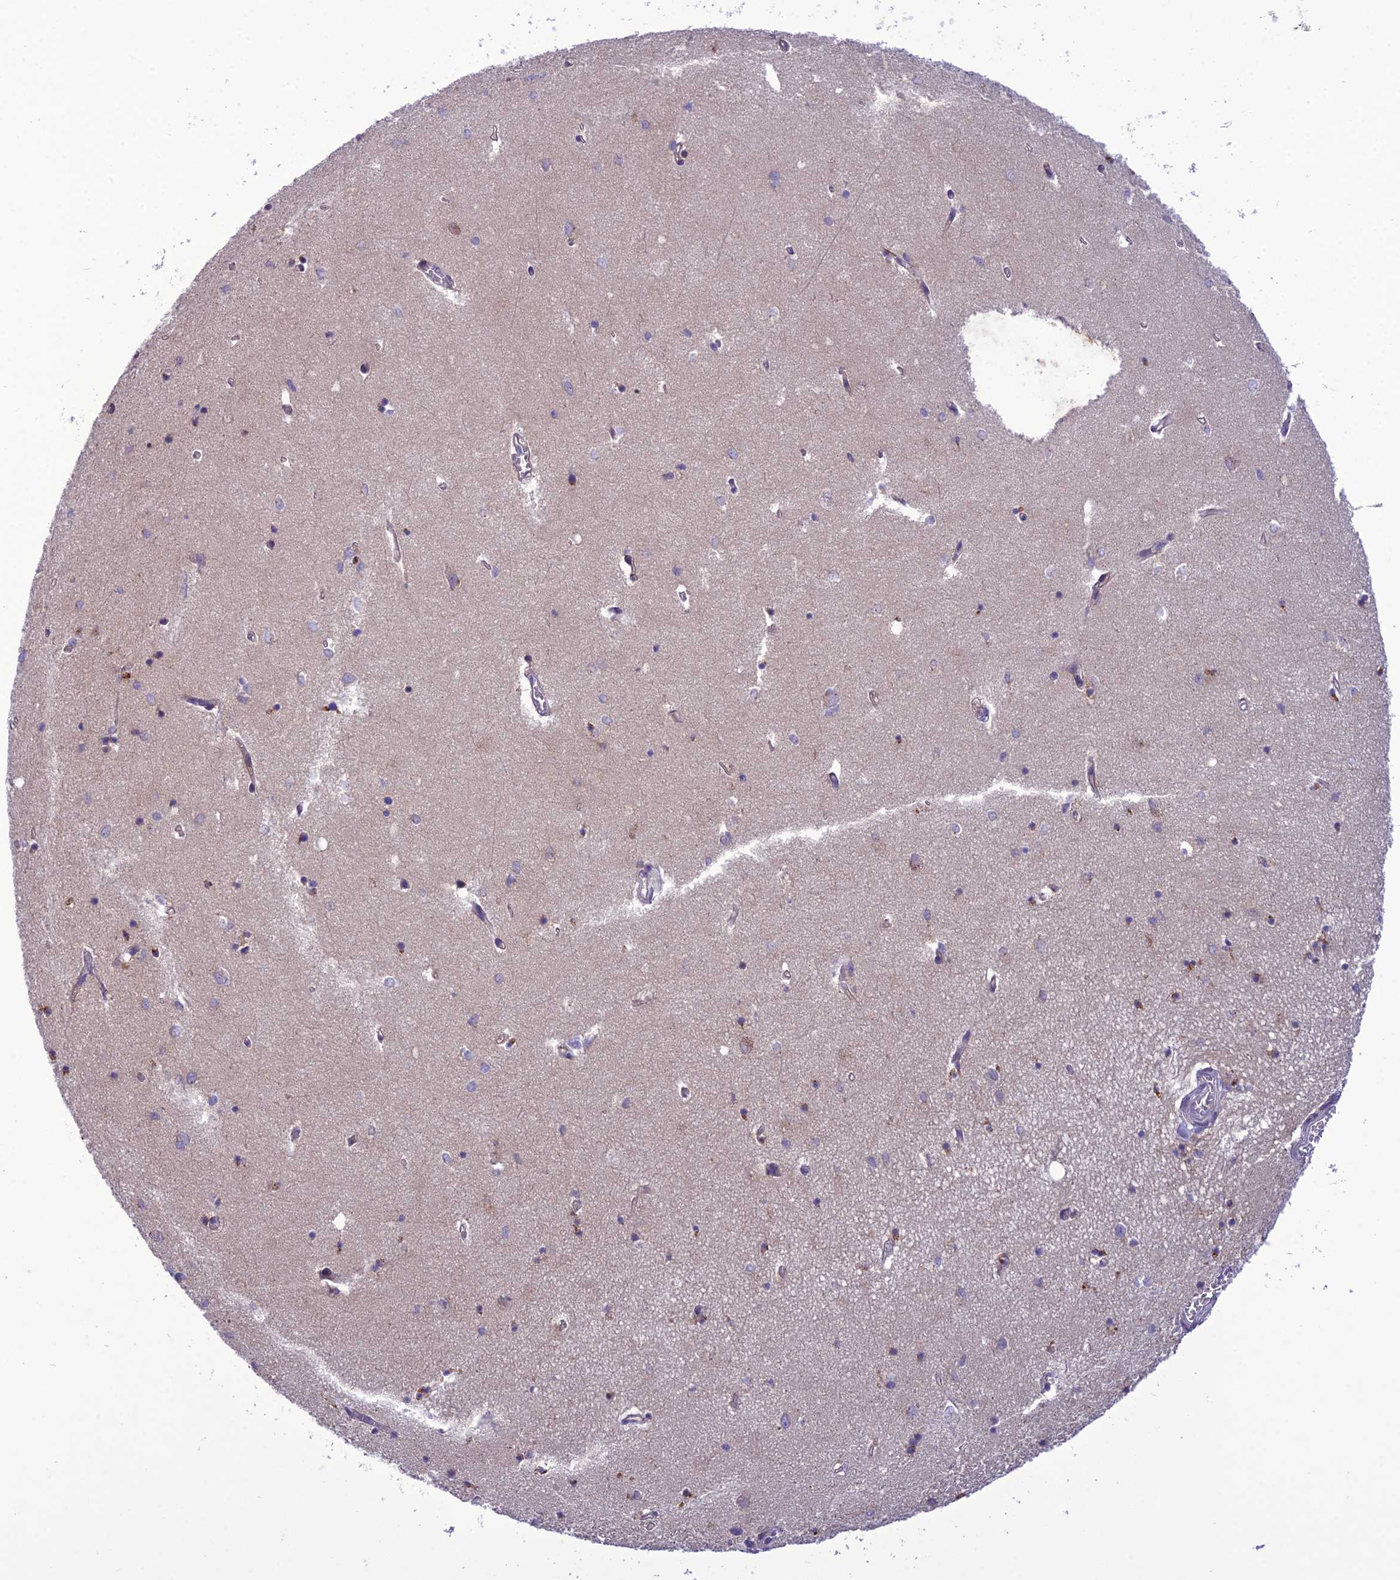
{"staining": {"intensity": "weak", "quantity": "<25%", "location": "cytoplasmic/membranous"}, "tissue": "hippocampus", "cell_type": "Glial cells", "image_type": "normal", "snomed": [{"axis": "morphology", "description": "Normal tissue, NOS"}, {"axis": "topography", "description": "Hippocampus"}], "caption": "Glial cells are negative for protein expression in benign human hippocampus. (Stains: DAB IHC with hematoxylin counter stain, Microscopy: brightfield microscopy at high magnification).", "gene": "GDF6", "patient": {"sex": "female", "age": 64}}